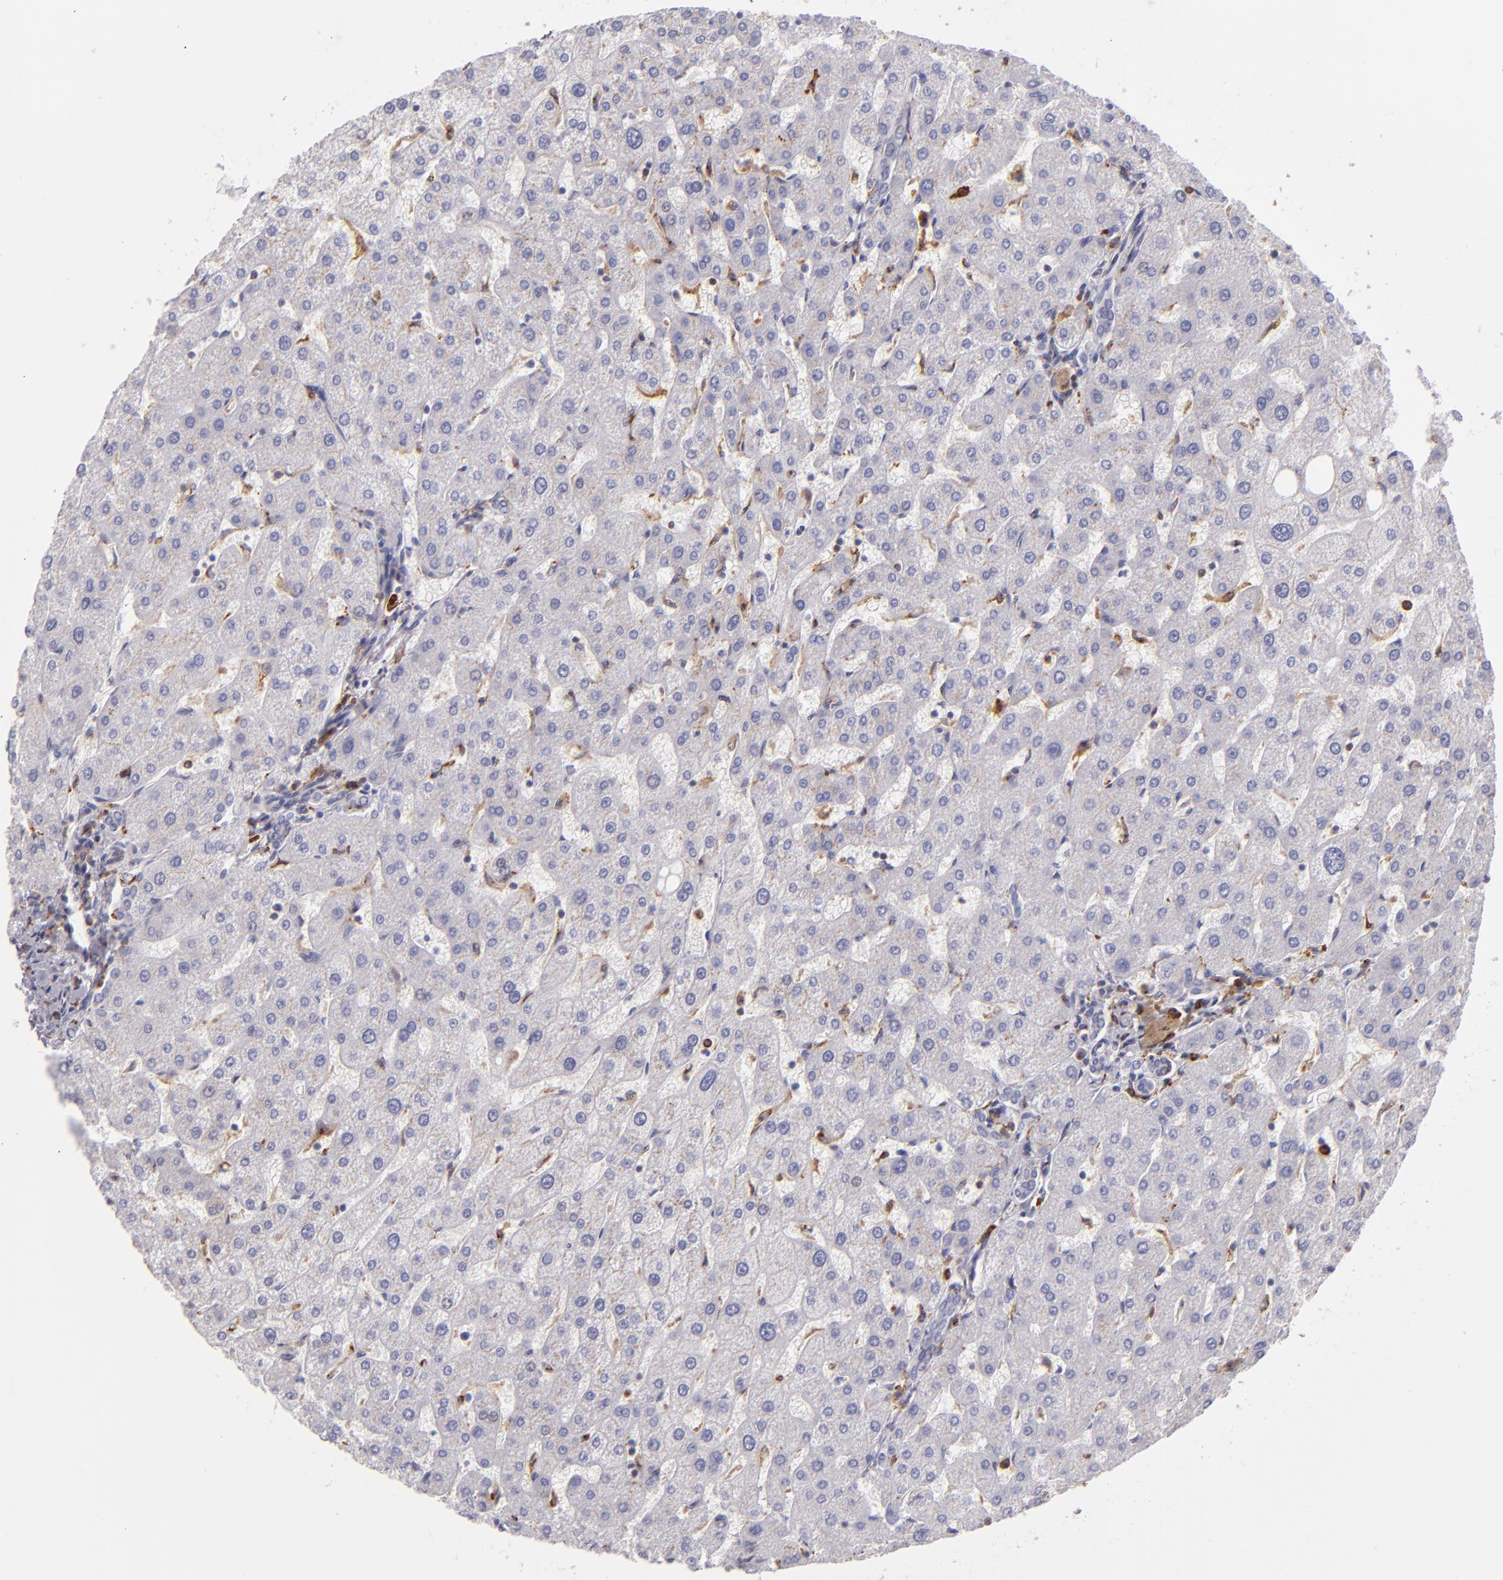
{"staining": {"intensity": "negative", "quantity": "none", "location": "none"}, "tissue": "liver", "cell_type": "Cholangiocytes", "image_type": "normal", "snomed": [{"axis": "morphology", "description": "Normal tissue, NOS"}, {"axis": "topography", "description": "Liver"}], "caption": "This is an IHC micrograph of unremarkable human liver. There is no expression in cholangiocytes.", "gene": "CD74", "patient": {"sex": "male", "age": 67}}